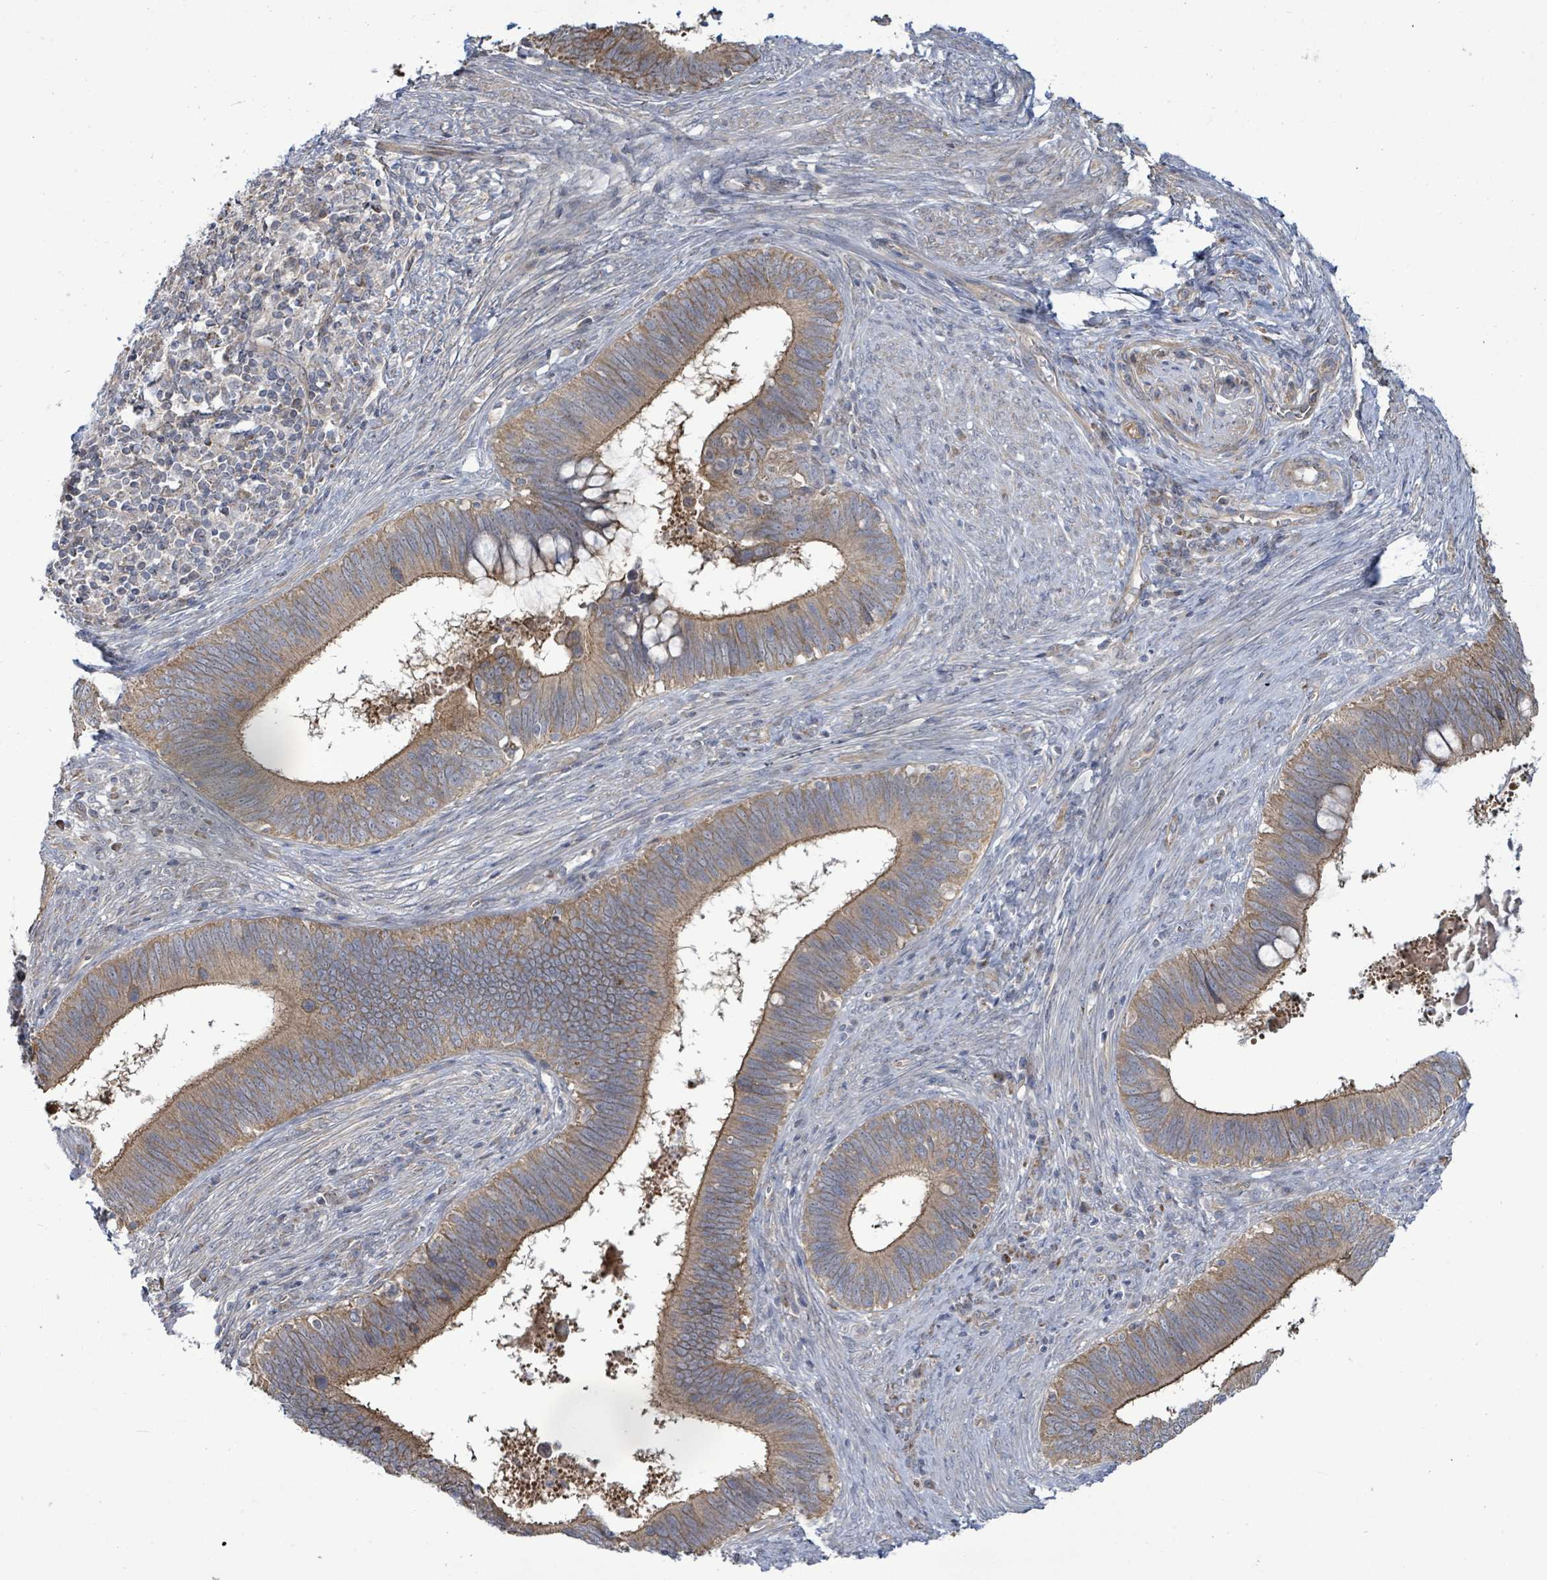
{"staining": {"intensity": "moderate", "quantity": ">75%", "location": "cytoplasmic/membranous"}, "tissue": "cervical cancer", "cell_type": "Tumor cells", "image_type": "cancer", "snomed": [{"axis": "morphology", "description": "Adenocarcinoma, NOS"}, {"axis": "topography", "description": "Cervix"}], "caption": "Cervical cancer was stained to show a protein in brown. There is medium levels of moderate cytoplasmic/membranous expression in approximately >75% of tumor cells.", "gene": "KBTBD11", "patient": {"sex": "female", "age": 42}}